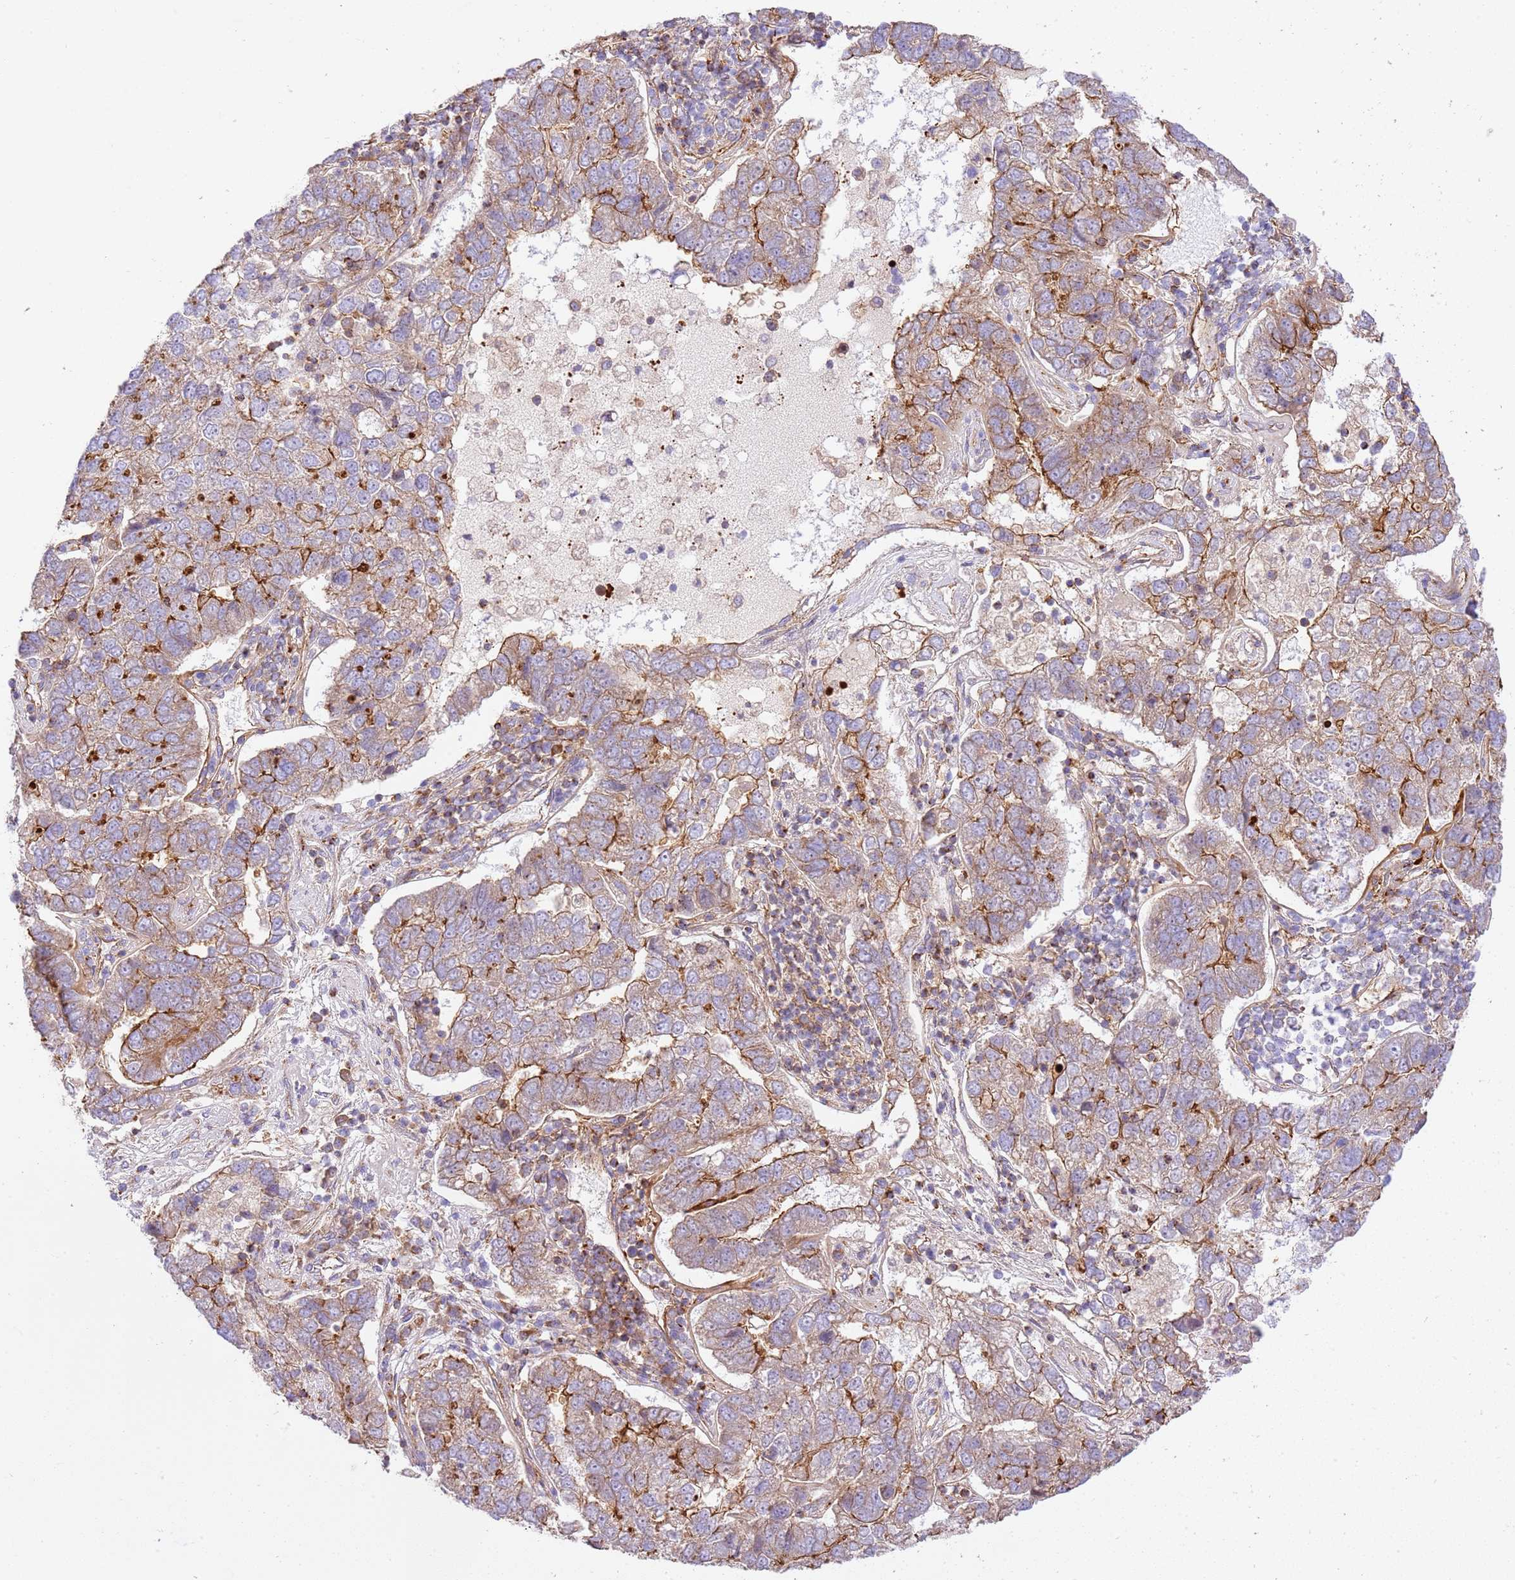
{"staining": {"intensity": "moderate", "quantity": "25%-75%", "location": "cytoplasmic/membranous"}, "tissue": "pancreatic cancer", "cell_type": "Tumor cells", "image_type": "cancer", "snomed": [{"axis": "morphology", "description": "Adenocarcinoma, NOS"}, {"axis": "topography", "description": "Pancreas"}], "caption": "Immunohistochemical staining of pancreatic cancer (adenocarcinoma) displays moderate cytoplasmic/membranous protein expression in about 25%-75% of tumor cells.", "gene": "EFCAB8", "patient": {"sex": "female", "age": 61}}